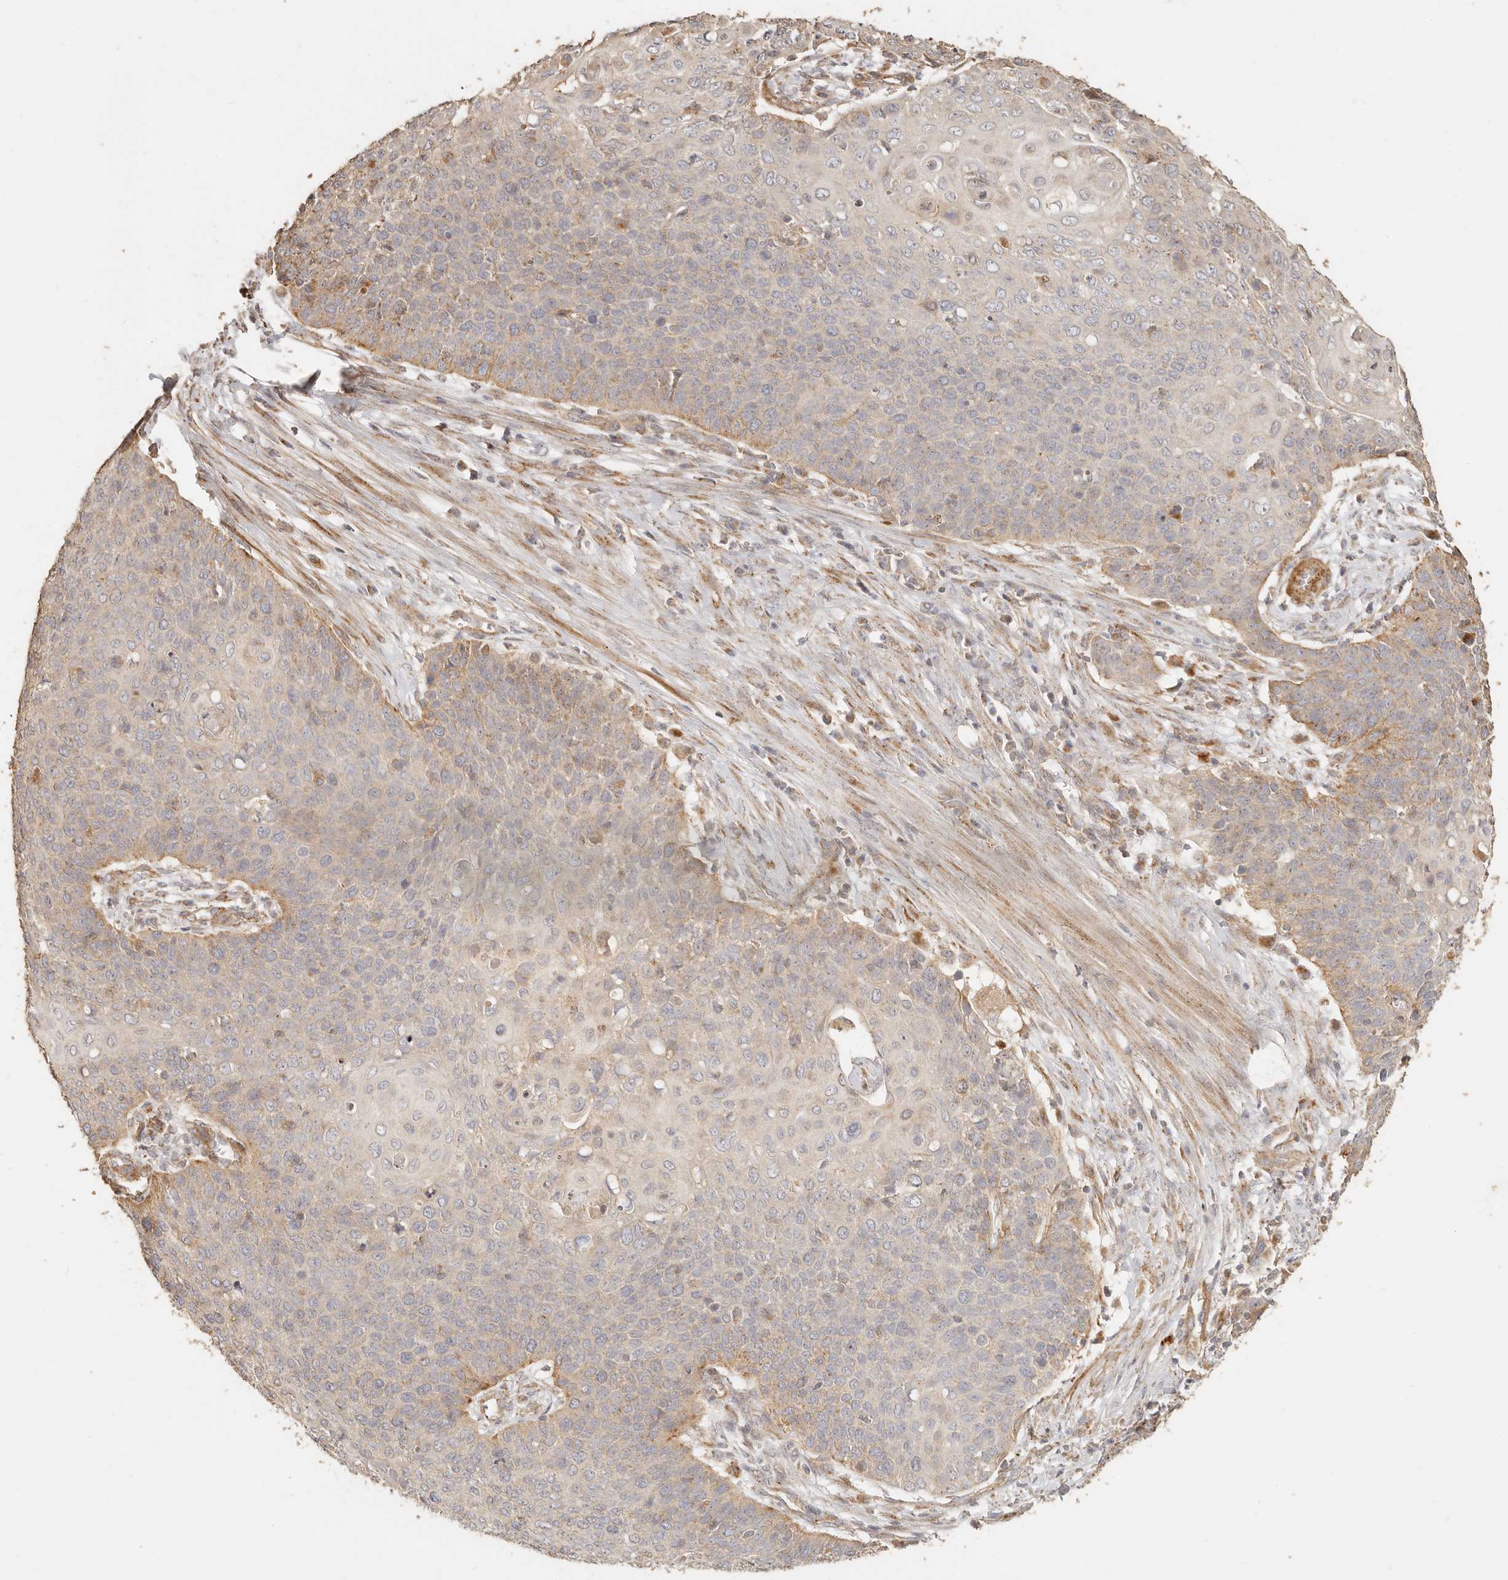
{"staining": {"intensity": "weak", "quantity": "<25%", "location": "cytoplasmic/membranous"}, "tissue": "cervical cancer", "cell_type": "Tumor cells", "image_type": "cancer", "snomed": [{"axis": "morphology", "description": "Squamous cell carcinoma, NOS"}, {"axis": "topography", "description": "Cervix"}], "caption": "Tumor cells show no significant expression in cervical squamous cell carcinoma. The staining is performed using DAB brown chromogen with nuclei counter-stained in using hematoxylin.", "gene": "PTPN22", "patient": {"sex": "female", "age": 39}}